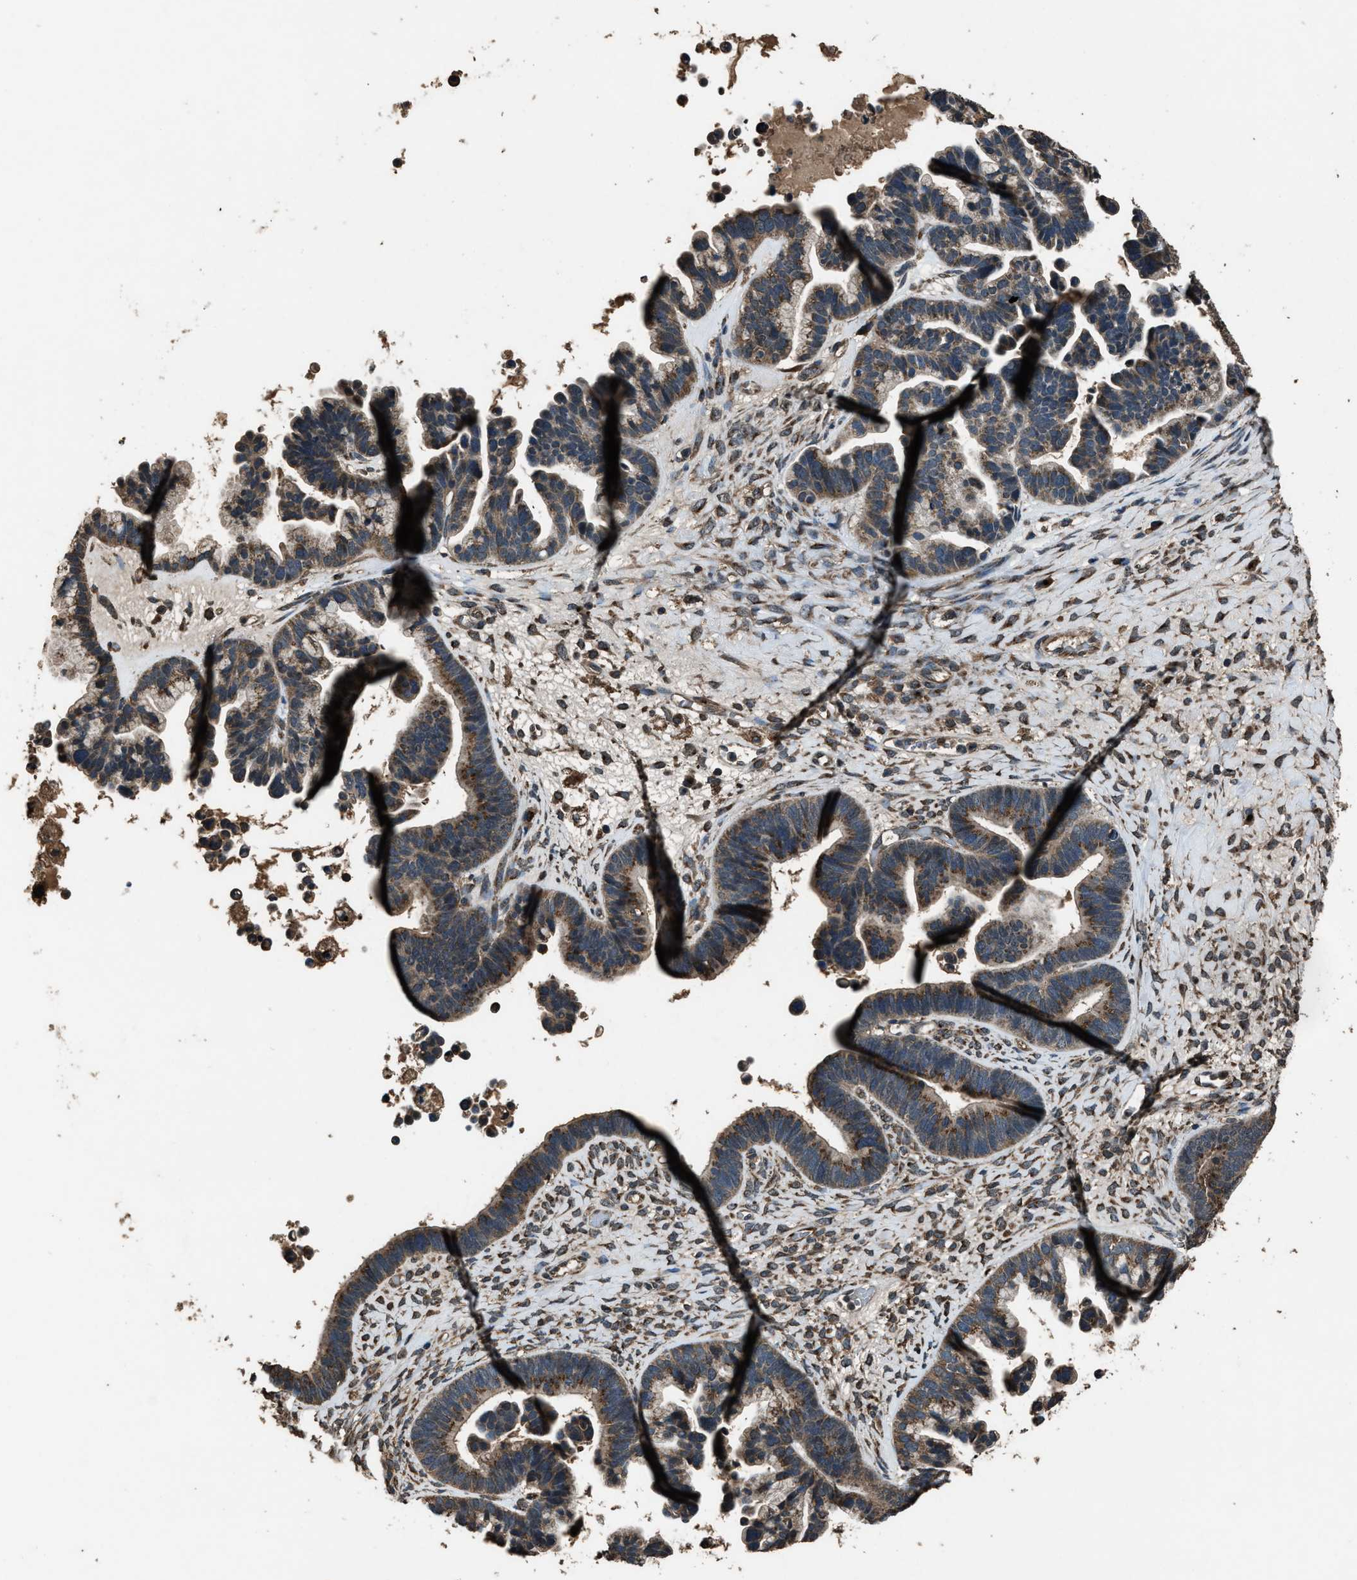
{"staining": {"intensity": "moderate", "quantity": "25%-75%", "location": "cytoplasmic/membranous"}, "tissue": "ovarian cancer", "cell_type": "Tumor cells", "image_type": "cancer", "snomed": [{"axis": "morphology", "description": "Cystadenocarcinoma, serous, NOS"}, {"axis": "topography", "description": "Ovary"}], "caption": "Human ovarian serous cystadenocarcinoma stained with a protein marker displays moderate staining in tumor cells.", "gene": "SLC38A10", "patient": {"sex": "female", "age": 56}}